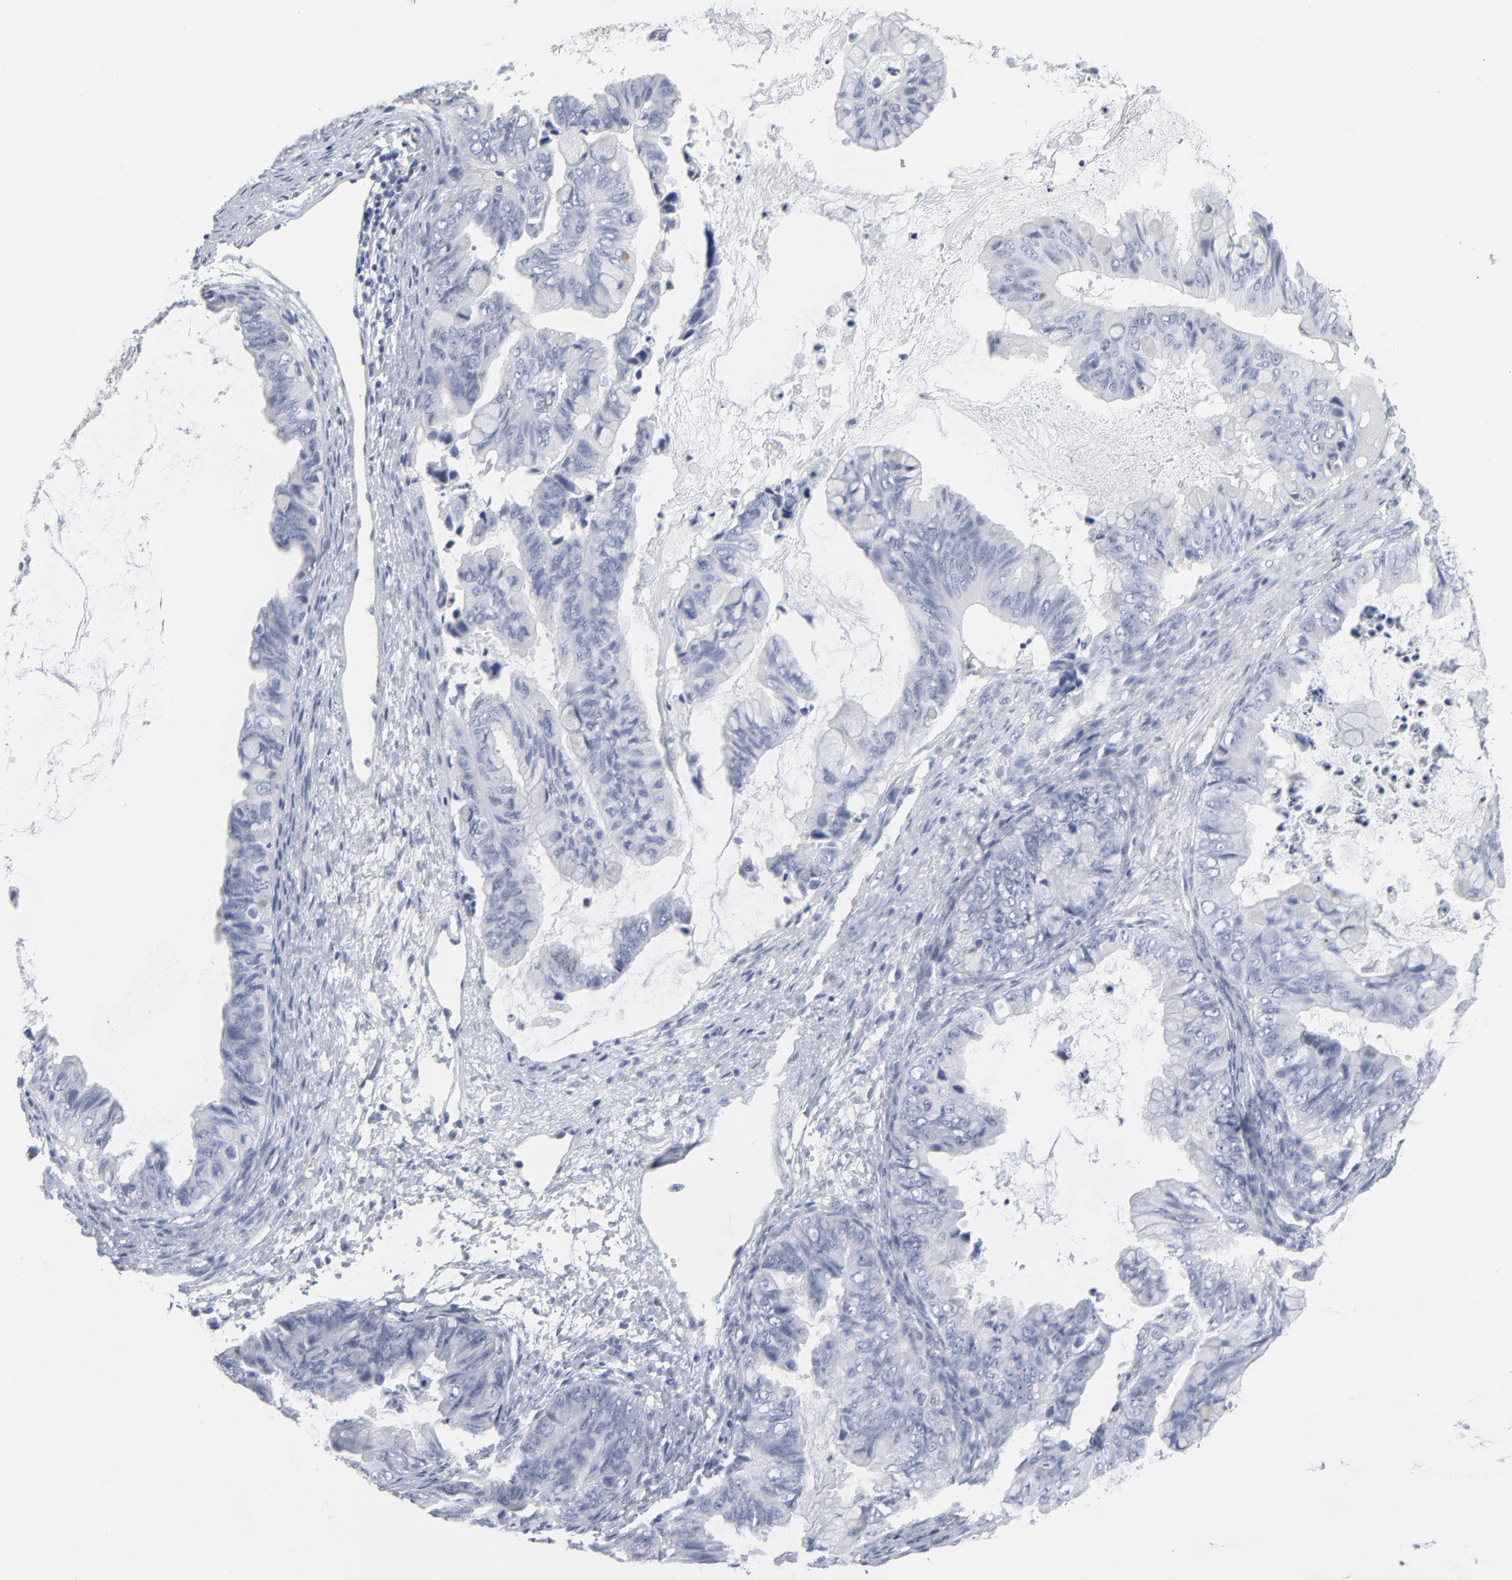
{"staining": {"intensity": "negative", "quantity": "none", "location": "none"}, "tissue": "ovarian cancer", "cell_type": "Tumor cells", "image_type": "cancer", "snomed": [{"axis": "morphology", "description": "Cystadenocarcinoma, mucinous, NOS"}, {"axis": "topography", "description": "Ovary"}], "caption": "Ovarian cancer stained for a protein using IHC exhibits no expression tumor cells.", "gene": "PAGE1", "patient": {"sex": "female", "age": 36}}